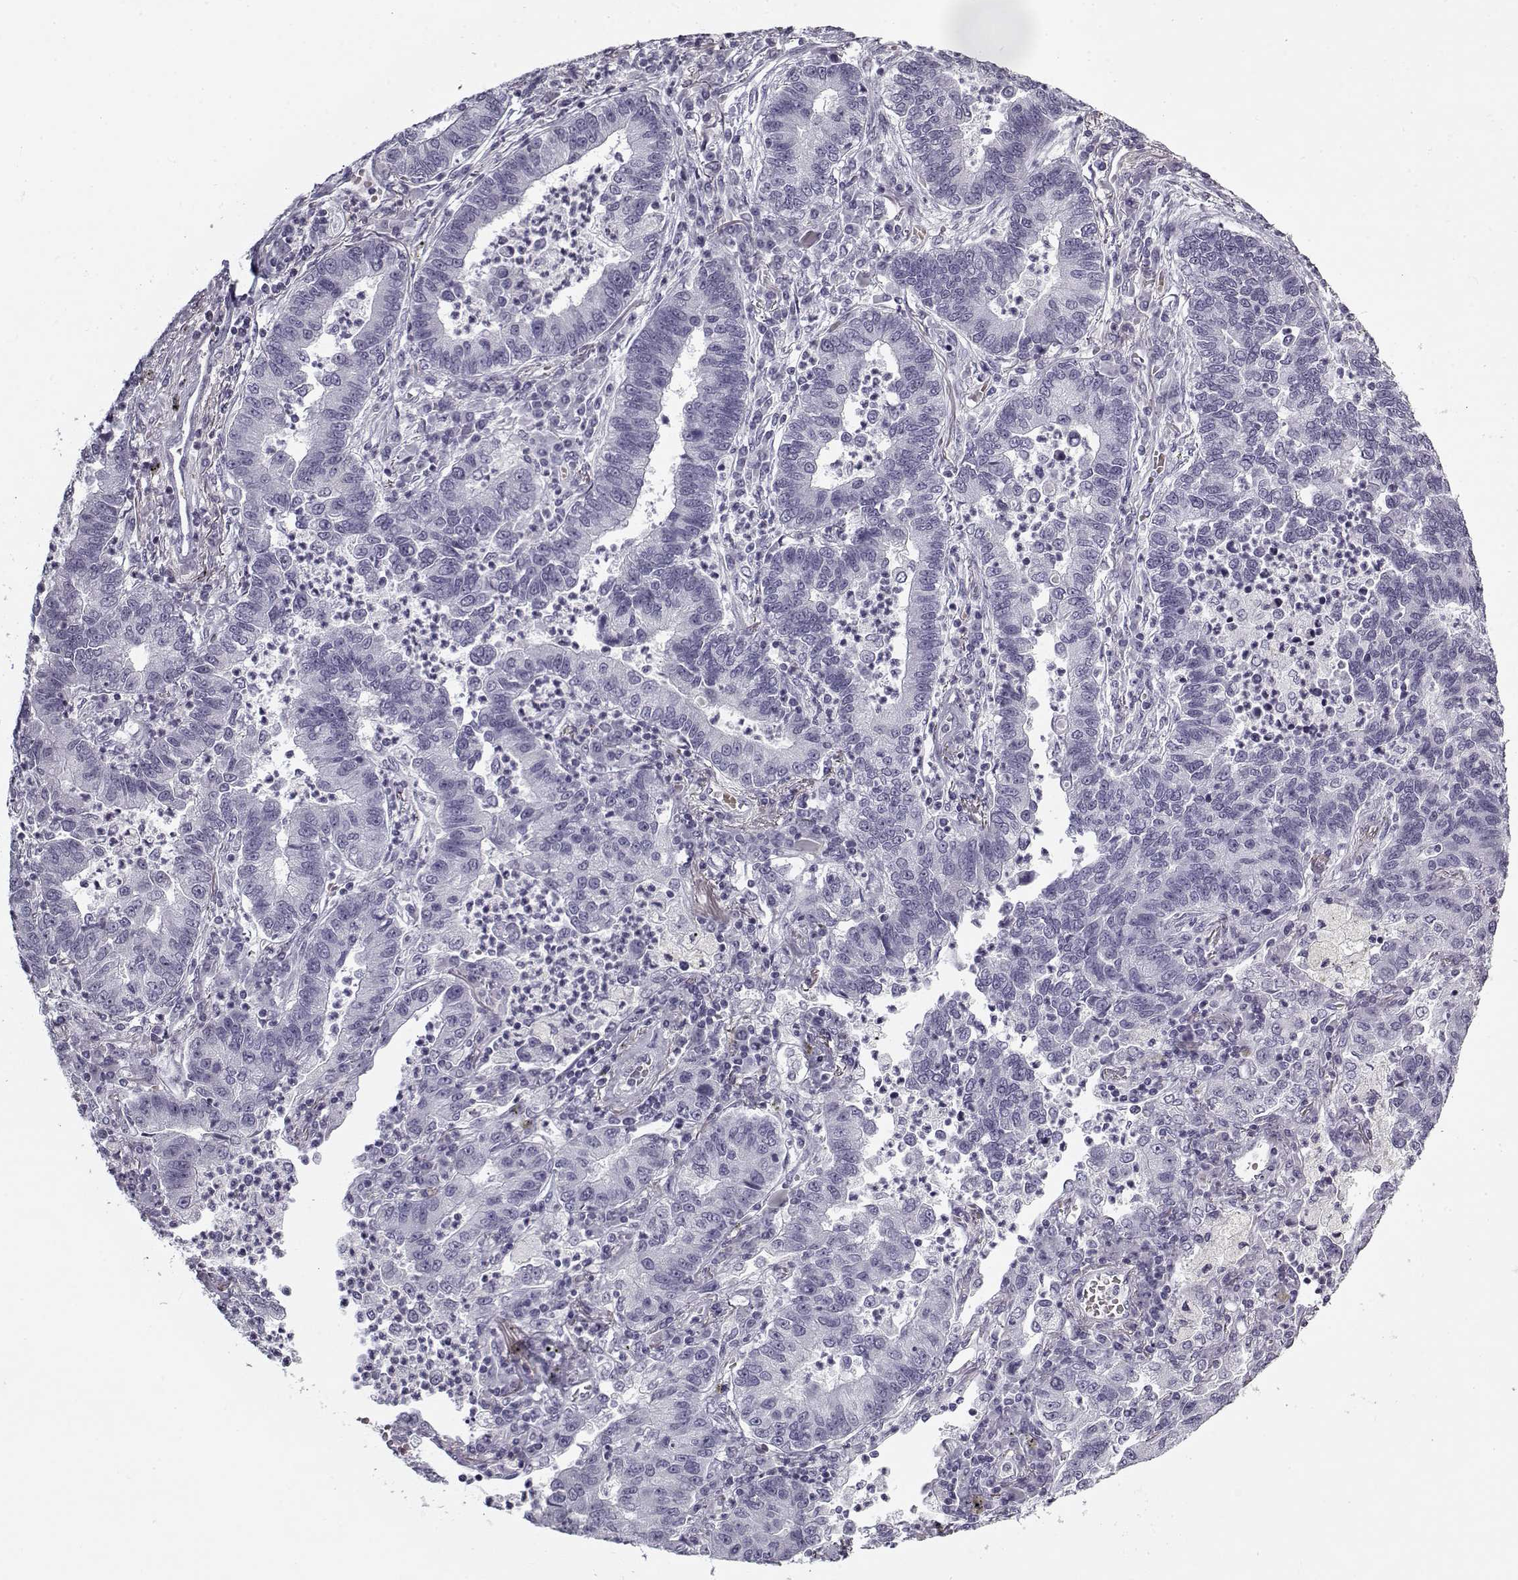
{"staining": {"intensity": "negative", "quantity": "none", "location": "none"}, "tissue": "lung cancer", "cell_type": "Tumor cells", "image_type": "cancer", "snomed": [{"axis": "morphology", "description": "Adenocarcinoma, NOS"}, {"axis": "topography", "description": "Lung"}], "caption": "High magnification brightfield microscopy of lung cancer (adenocarcinoma) stained with DAB (brown) and counterstained with hematoxylin (blue): tumor cells show no significant expression.", "gene": "SNCA", "patient": {"sex": "female", "age": 57}}